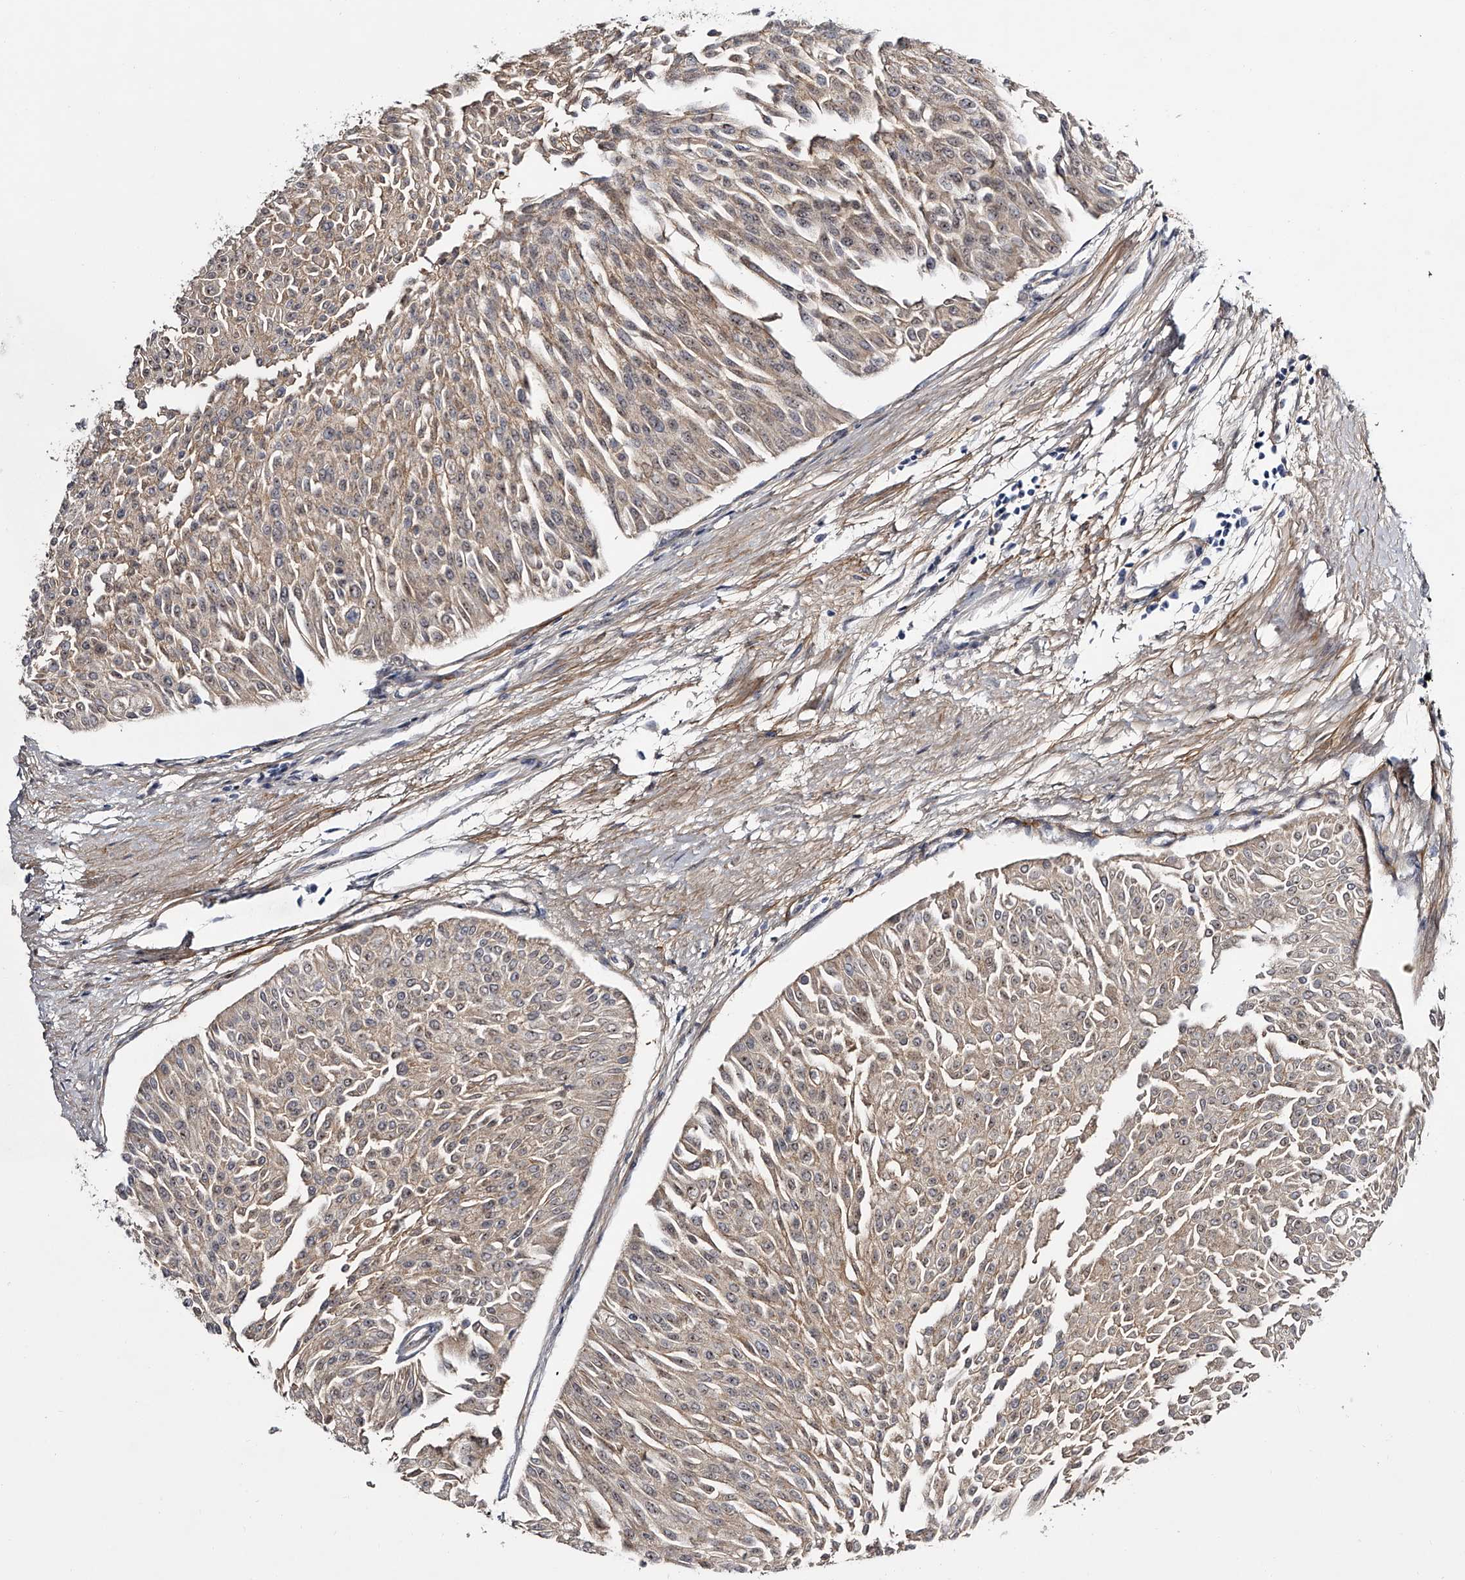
{"staining": {"intensity": "weak", "quantity": "25%-75%", "location": "cytoplasmic/membranous,nuclear"}, "tissue": "urothelial cancer", "cell_type": "Tumor cells", "image_type": "cancer", "snomed": [{"axis": "morphology", "description": "Urothelial carcinoma, Low grade"}, {"axis": "topography", "description": "Urinary bladder"}], "caption": "Tumor cells show low levels of weak cytoplasmic/membranous and nuclear staining in about 25%-75% of cells in urothelial cancer.", "gene": "MDN1", "patient": {"sex": "male", "age": 67}}